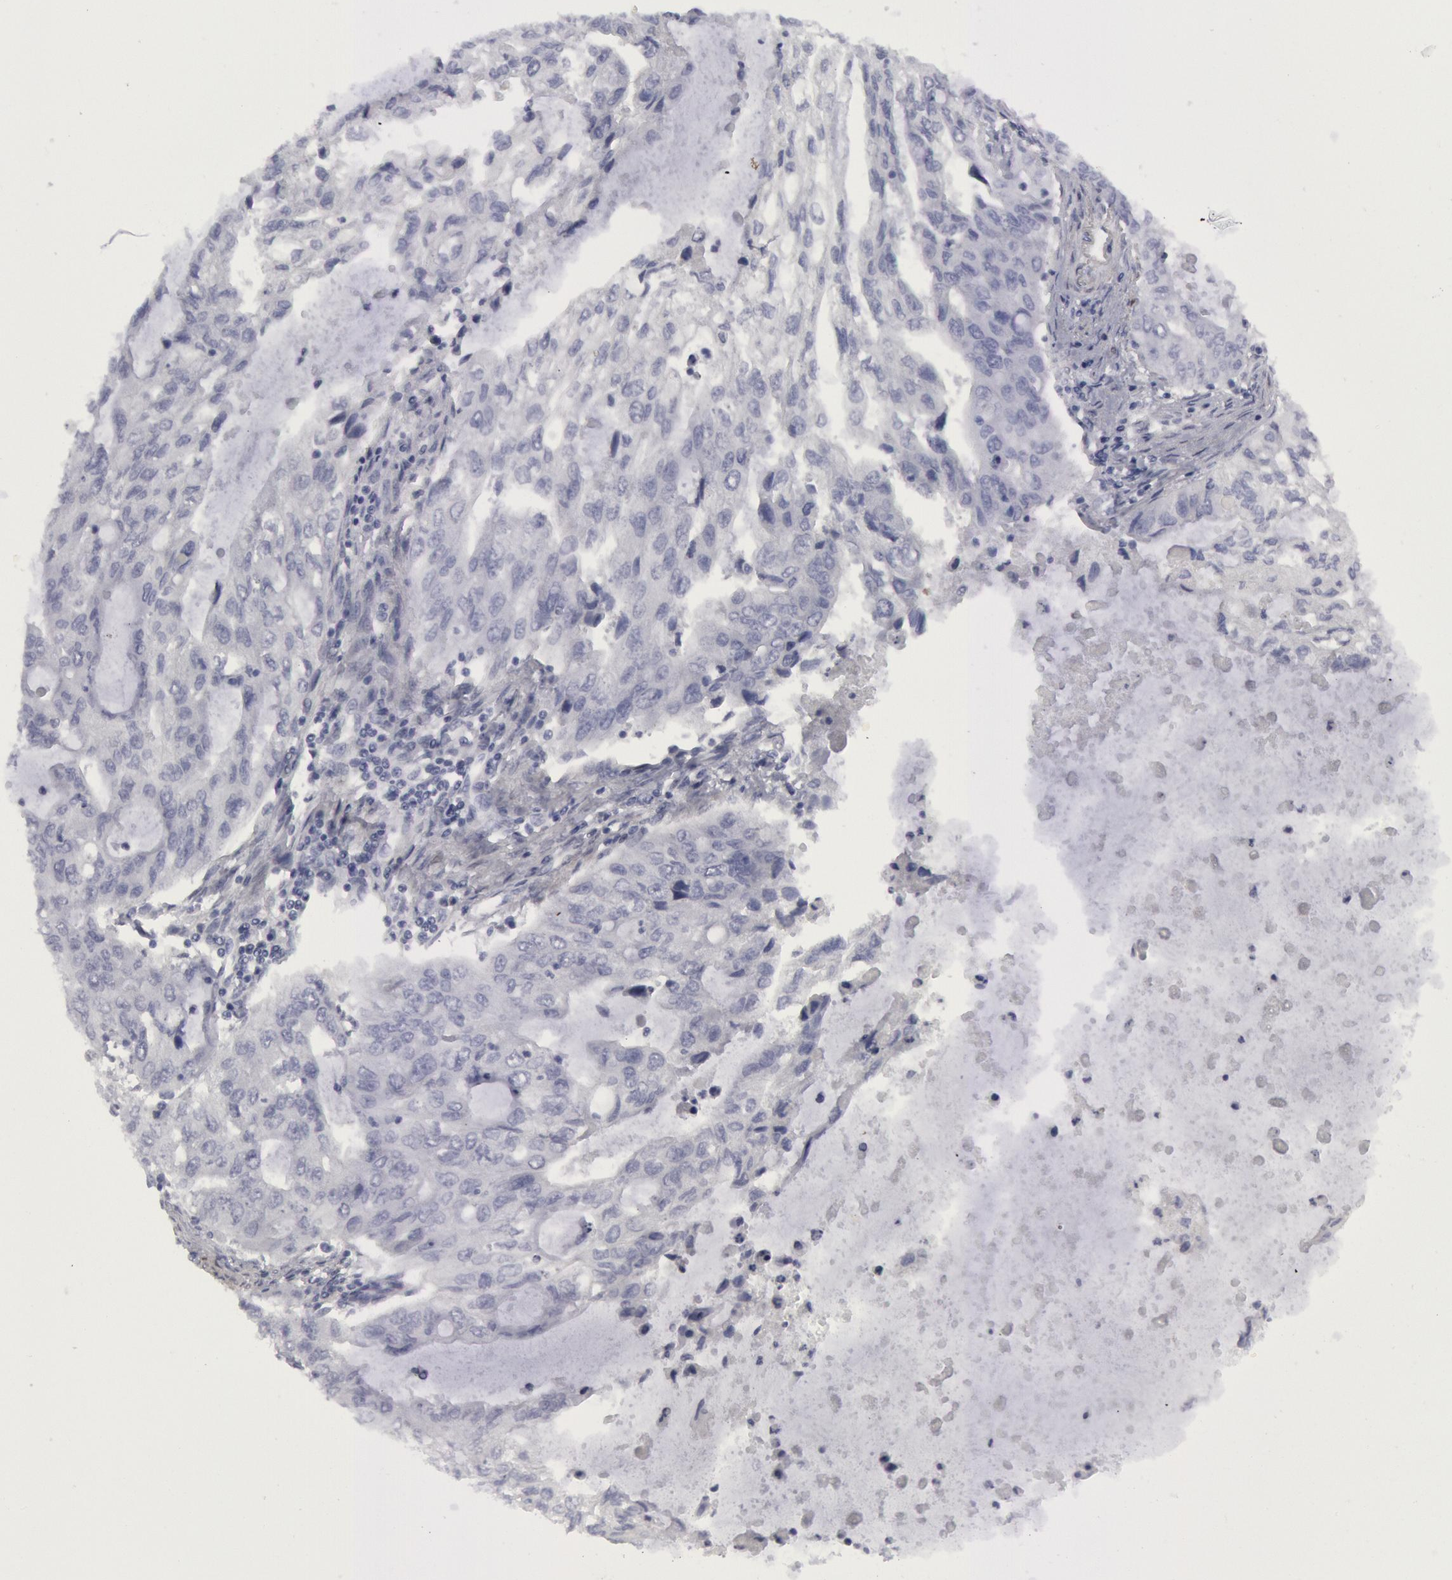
{"staining": {"intensity": "negative", "quantity": "none", "location": "none"}, "tissue": "stomach cancer", "cell_type": "Tumor cells", "image_type": "cancer", "snomed": [{"axis": "morphology", "description": "Adenocarcinoma, NOS"}, {"axis": "topography", "description": "Stomach, upper"}], "caption": "A high-resolution image shows IHC staining of adenocarcinoma (stomach), which exhibits no significant staining in tumor cells.", "gene": "FHL1", "patient": {"sex": "female", "age": 52}}